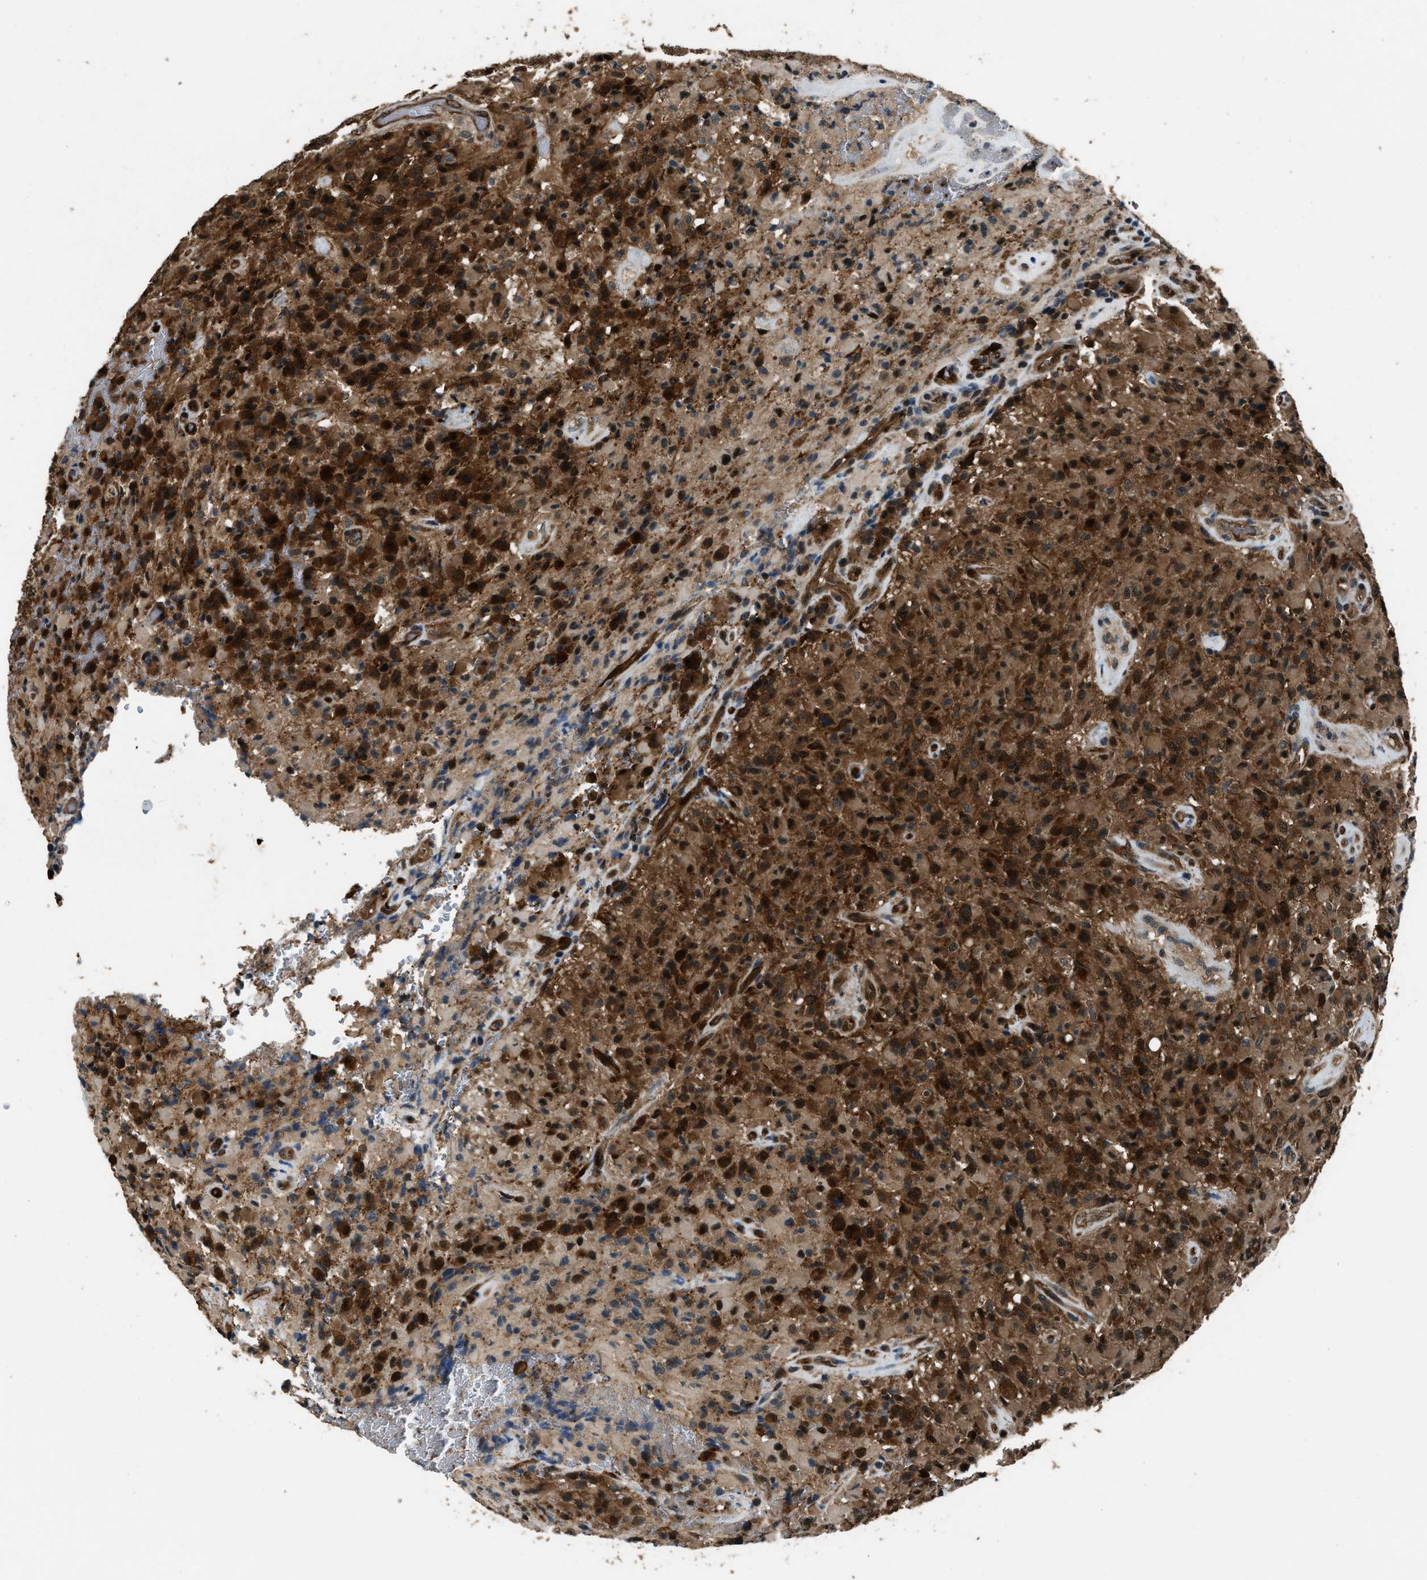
{"staining": {"intensity": "strong", "quantity": ">75%", "location": "cytoplasmic/membranous"}, "tissue": "glioma", "cell_type": "Tumor cells", "image_type": "cancer", "snomed": [{"axis": "morphology", "description": "Glioma, malignant, High grade"}, {"axis": "topography", "description": "Brain"}], "caption": "Glioma stained for a protein reveals strong cytoplasmic/membranous positivity in tumor cells.", "gene": "NUDCD3", "patient": {"sex": "male", "age": 71}}